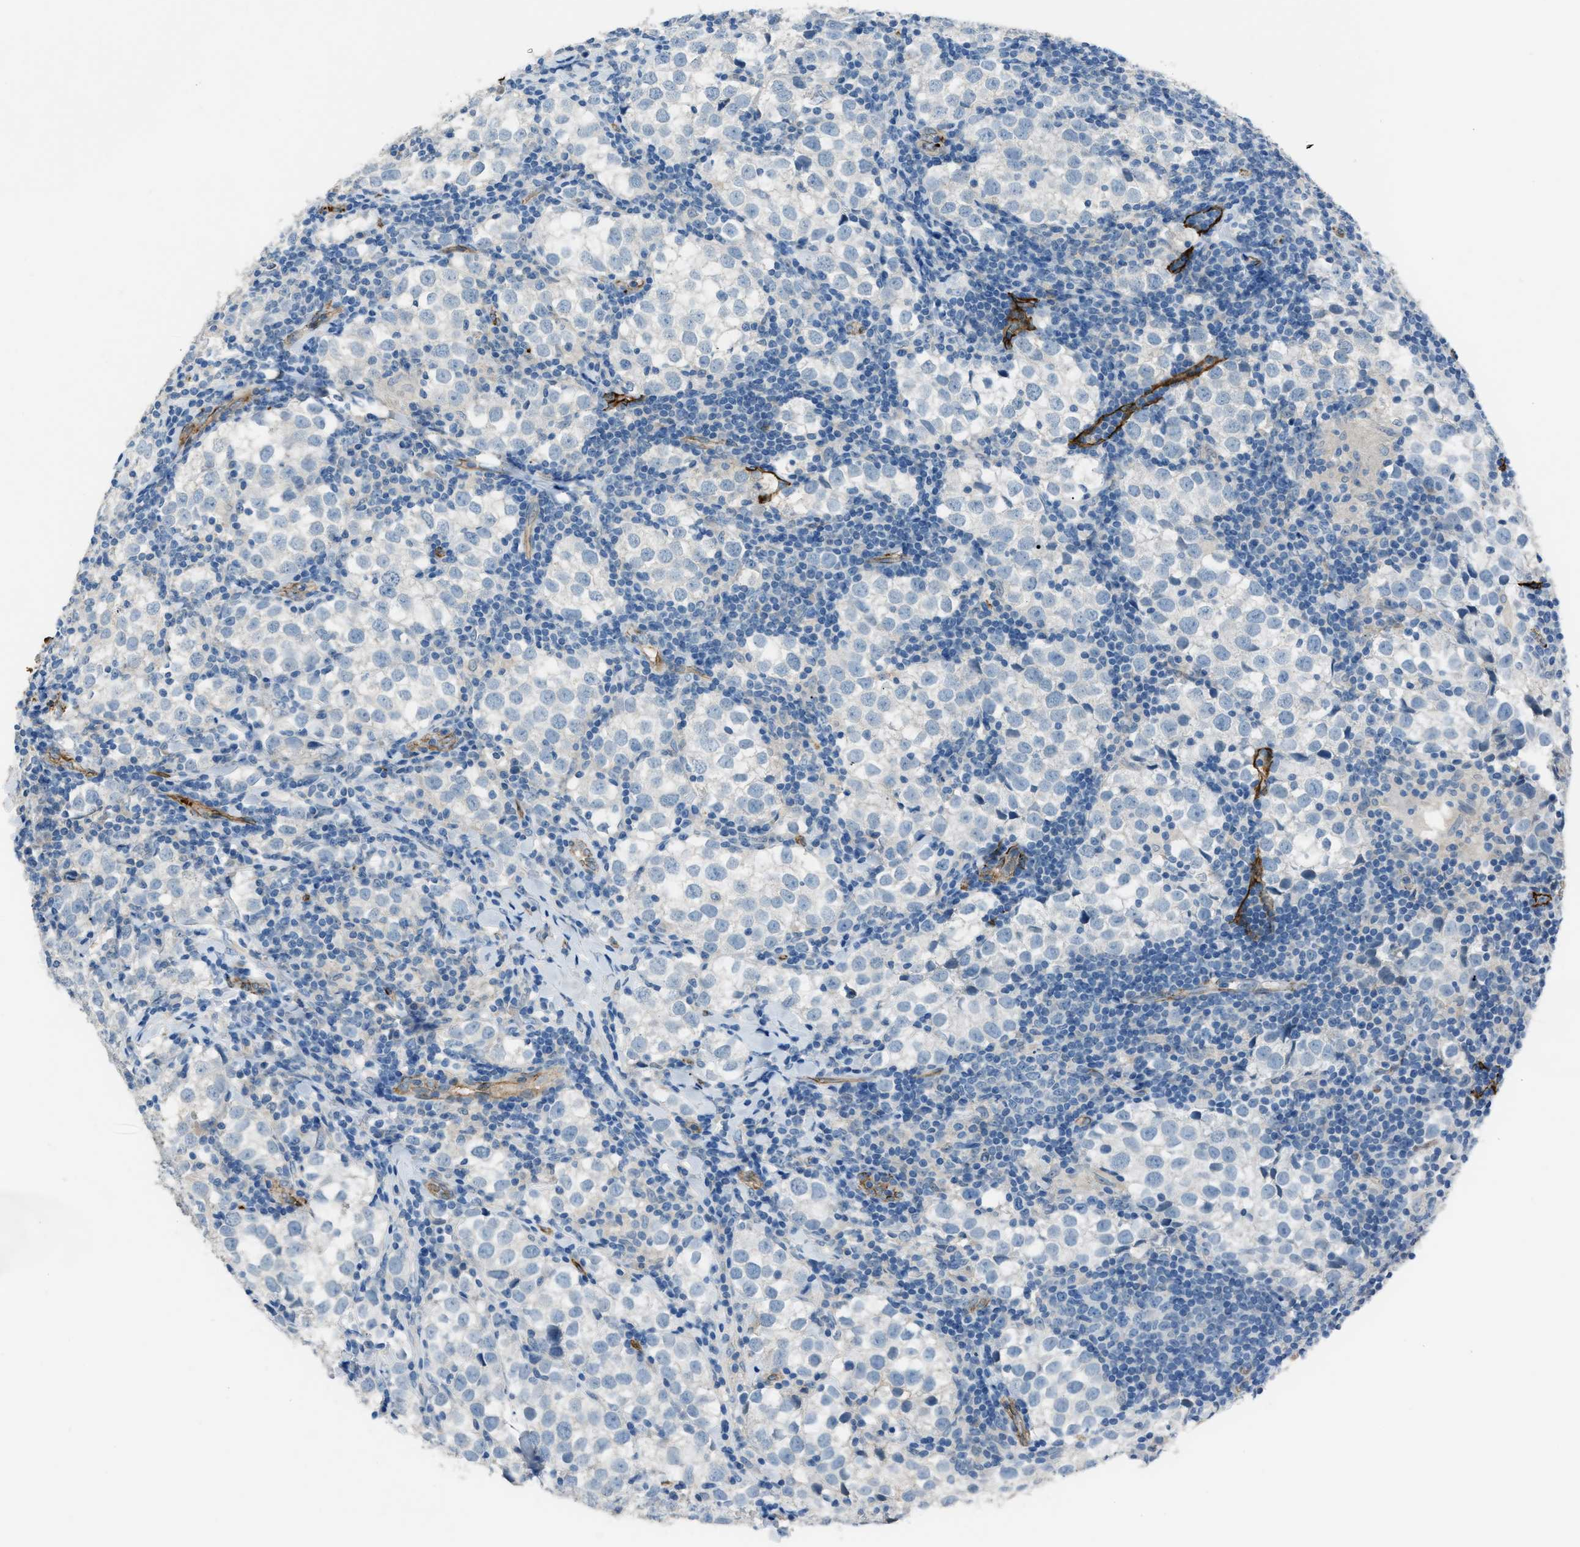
{"staining": {"intensity": "negative", "quantity": "none", "location": "none"}, "tissue": "testis cancer", "cell_type": "Tumor cells", "image_type": "cancer", "snomed": [{"axis": "morphology", "description": "Seminoma, NOS"}, {"axis": "morphology", "description": "Carcinoma, Embryonal, NOS"}, {"axis": "topography", "description": "Testis"}], "caption": "IHC histopathology image of testis cancer stained for a protein (brown), which demonstrates no staining in tumor cells.", "gene": "SLC22A15", "patient": {"sex": "male", "age": 36}}